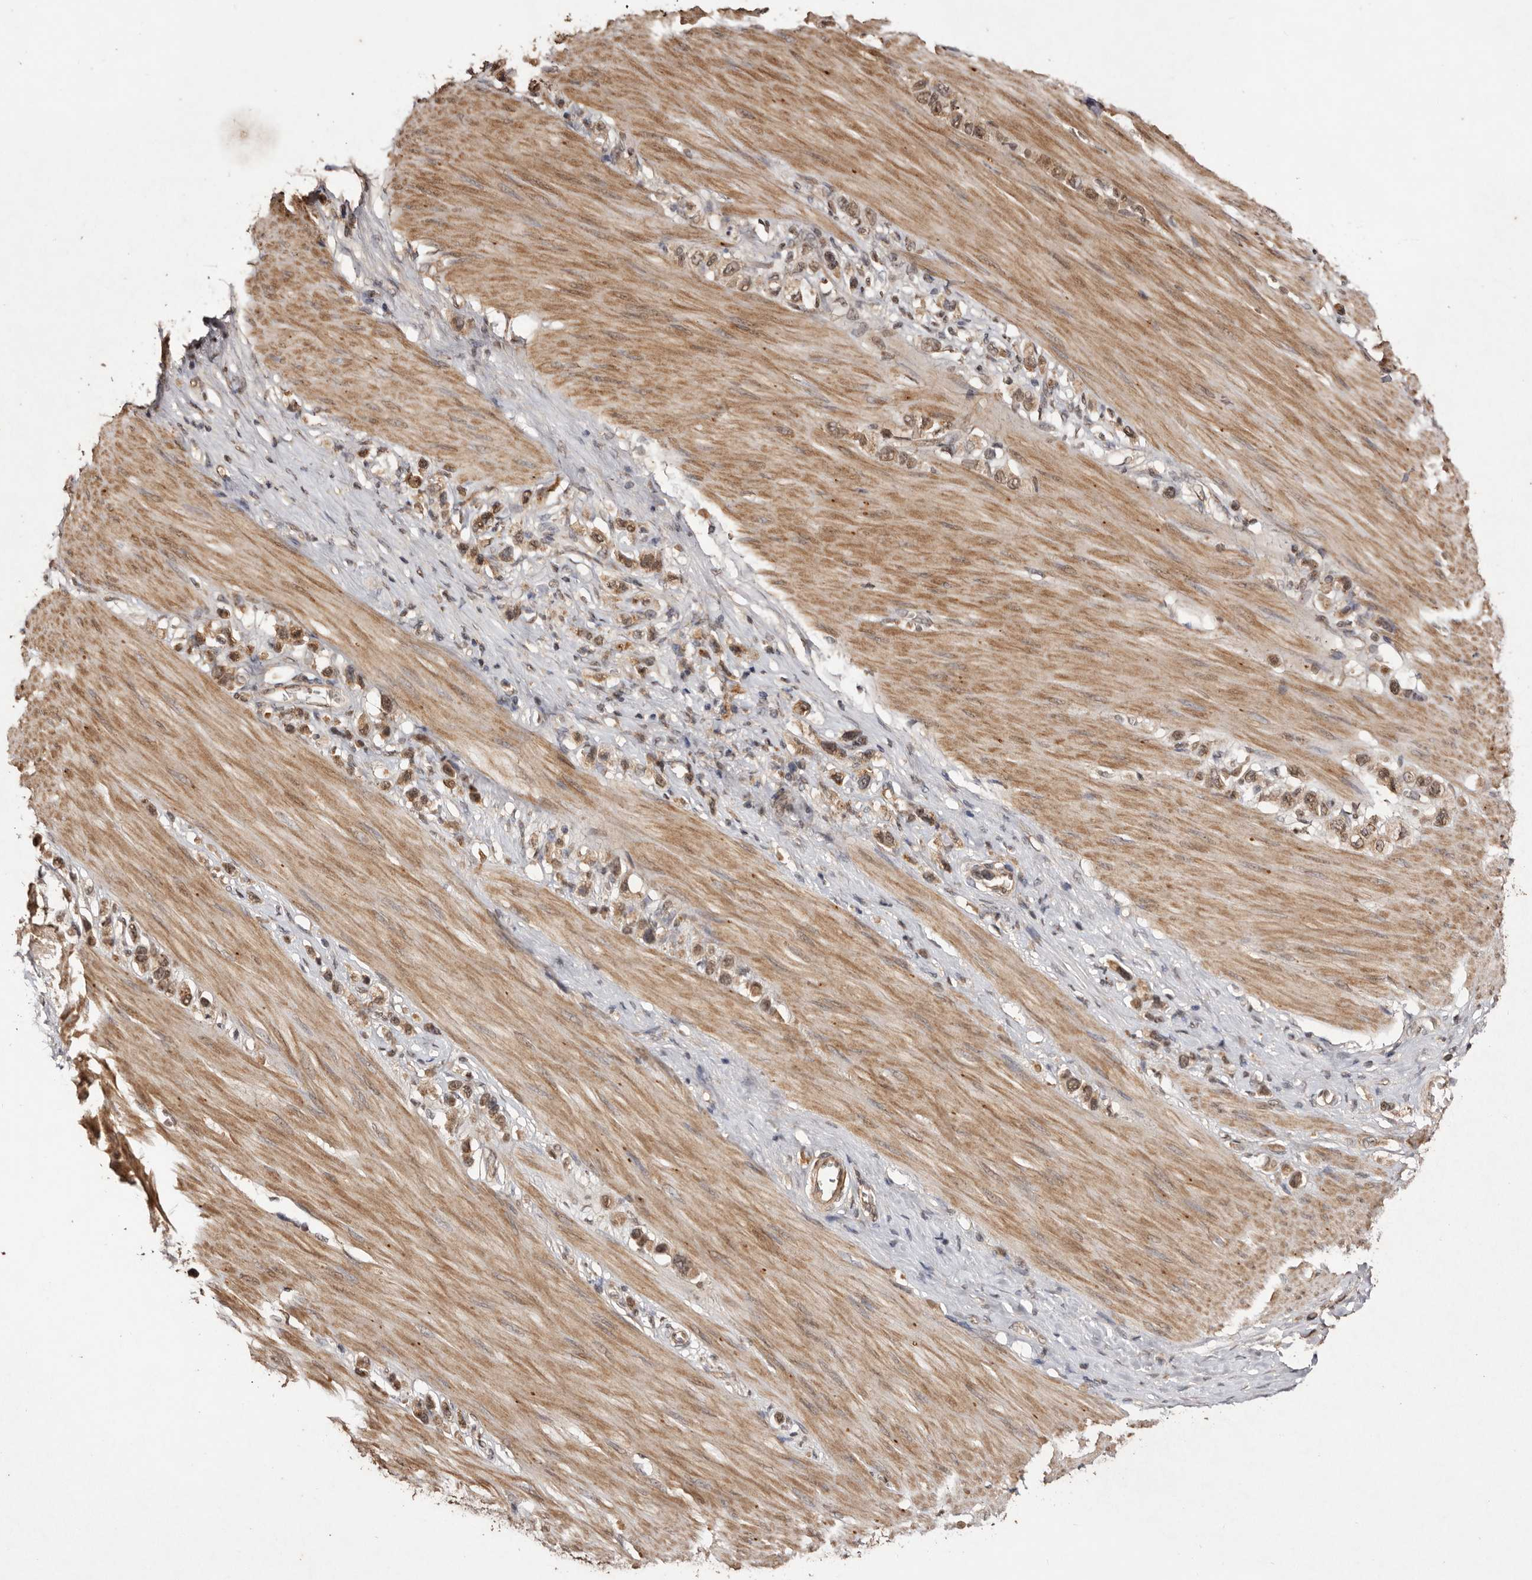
{"staining": {"intensity": "moderate", "quantity": ">75%", "location": "cytoplasmic/membranous,nuclear"}, "tissue": "stomach cancer", "cell_type": "Tumor cells", "image_type": "cancer", "snomed": [{"axis": "morphology", "description": "Adenocarcinoma, NOS"}, {"axis": "topography", "description": "Stomach"}], "caption": "The micrograph displays immunohistochemical staining of stomach cancer. There is moderate cytoplasmic/membranous and nuclear positivity is appreciated in about >75% of tumor cells.", "gene": "NOTCH1", "patient": {"sex": "female", "age": 65}}